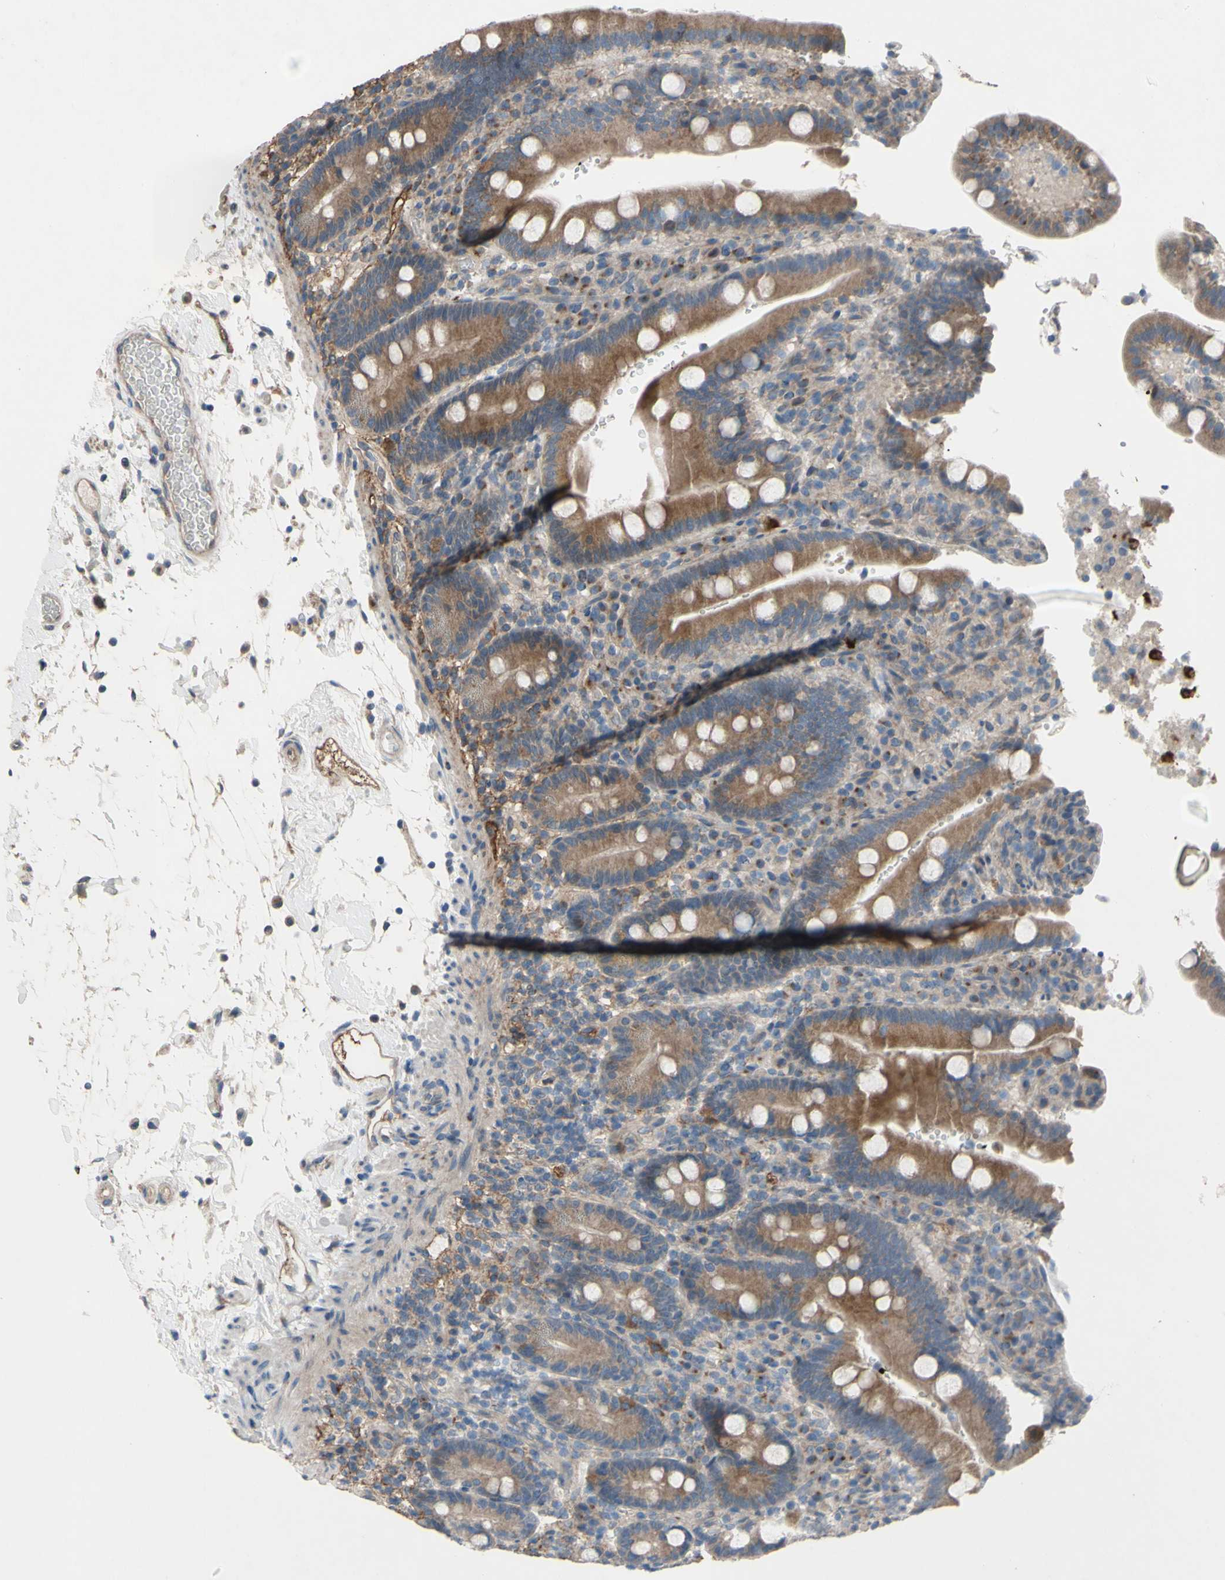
{"staining": {"intensity": "moderate", "quantity": ">75%", "location": "cytoplasmic/membranous"}, "tissue": "duodenum", "cell_type": "Glandular cells", "image_type": "normal", "snomed": [{"axis": "morphology", "description": "Normal tissue, NOS"}, {"axis": "topography", "description": "Small intestine, NOS"}], "caption": "Immunohistochemical staining of unremarkable human duodenum exhibits medium levels of moderate cytoplasmic/membranous staining in about >75% of glandular cells.", "gene": "GRAMD2B", "patient": {"sex": "female", "age": 71}}